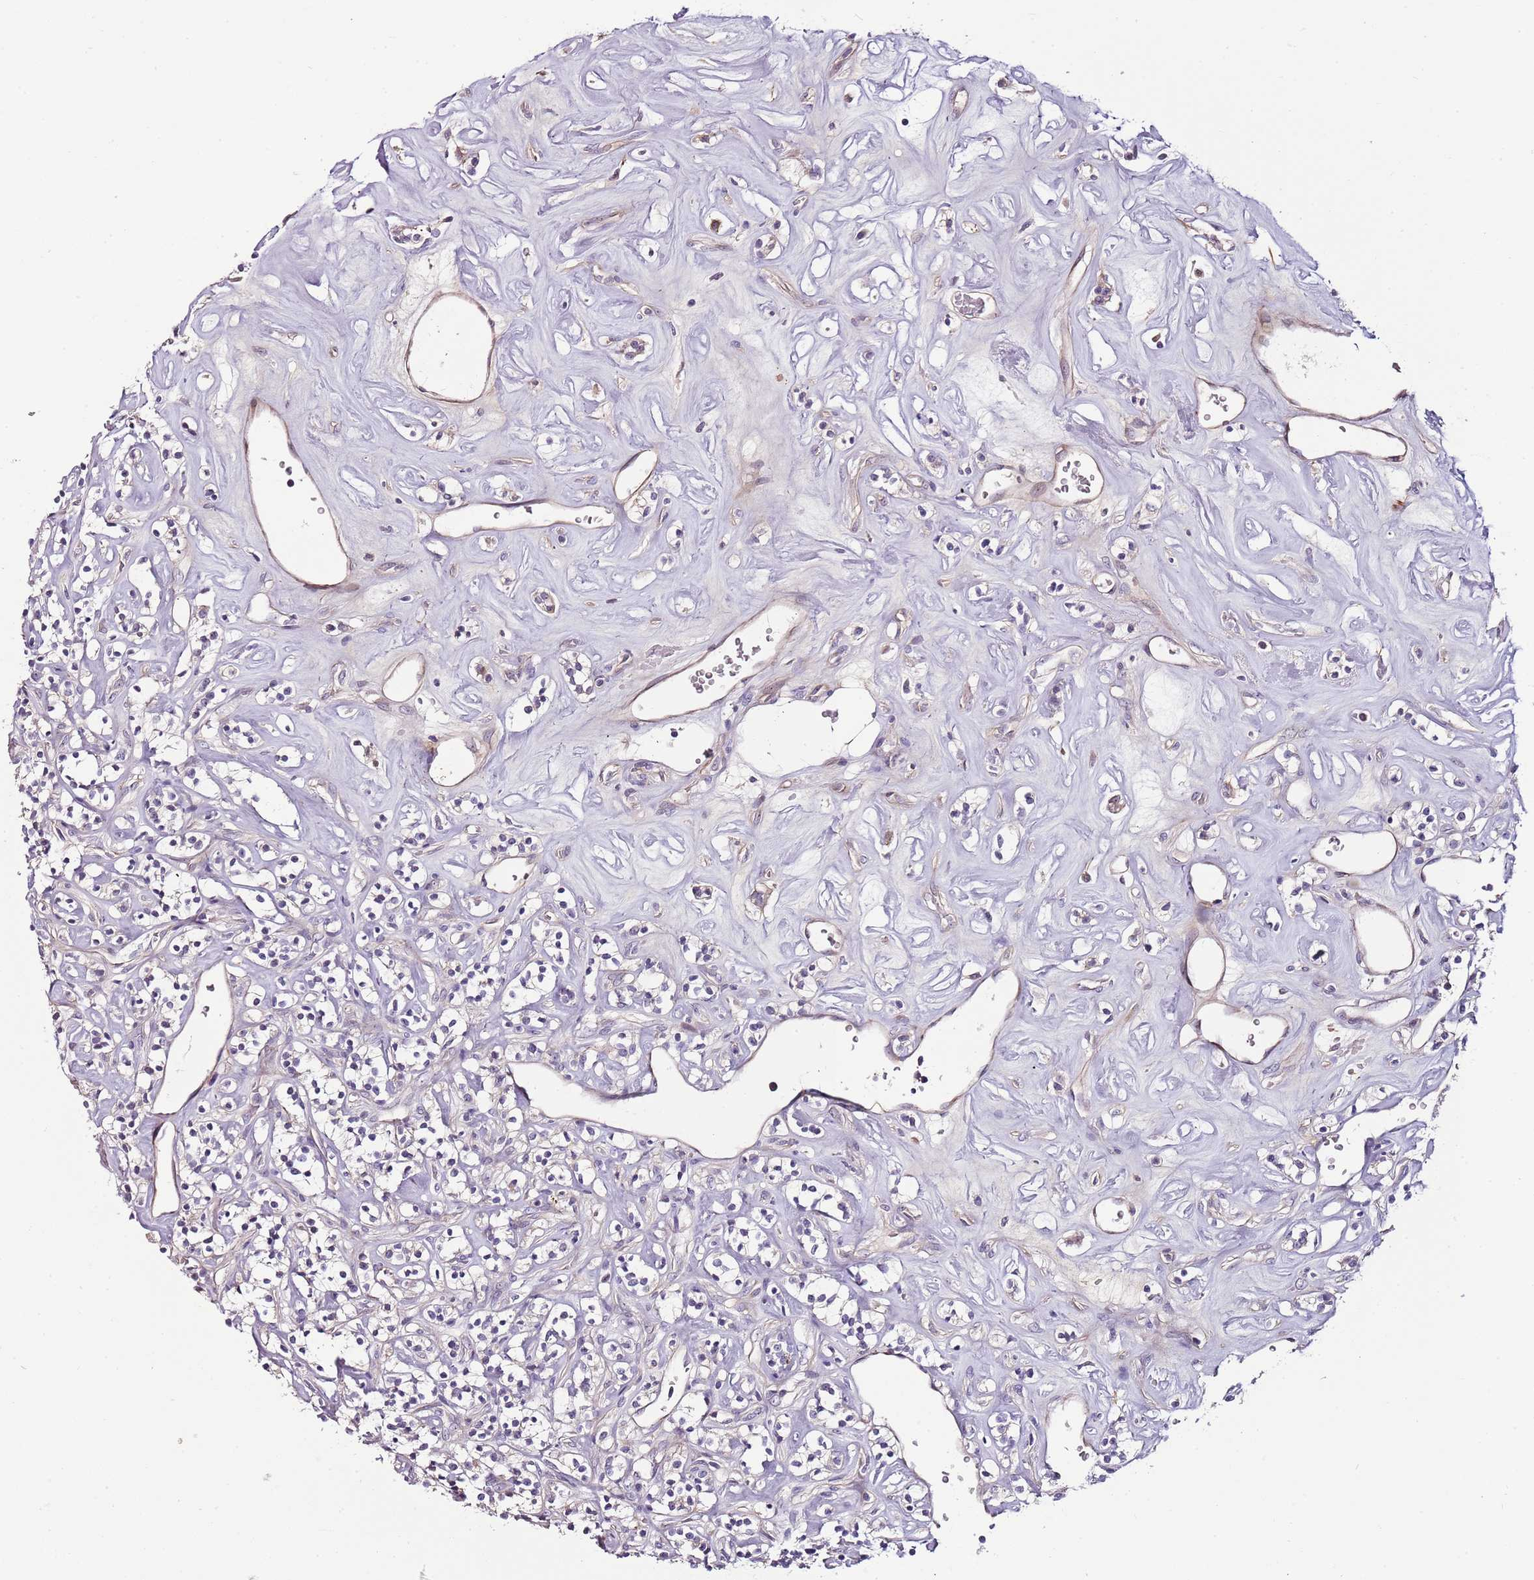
{"staining": {"intensity": "negative", "quantity": "none", "location": "none"}, "tissue": "renal cancer", "cell_type": "Tumor cells", "image_type": "cancer", "snomed": [{"axis": "morphology", "description": "Adenocarcinoma, NOS"}, {"axis": "topography", "description": "Kidney"}], "caption": "IHC of human renal cancer (adenocarcinoma) exhibits no expression in tumor cells. Nuclei are stained in blue.", "gene": "NKX2-3", "patient": {"sex": "male", "age": 77}}